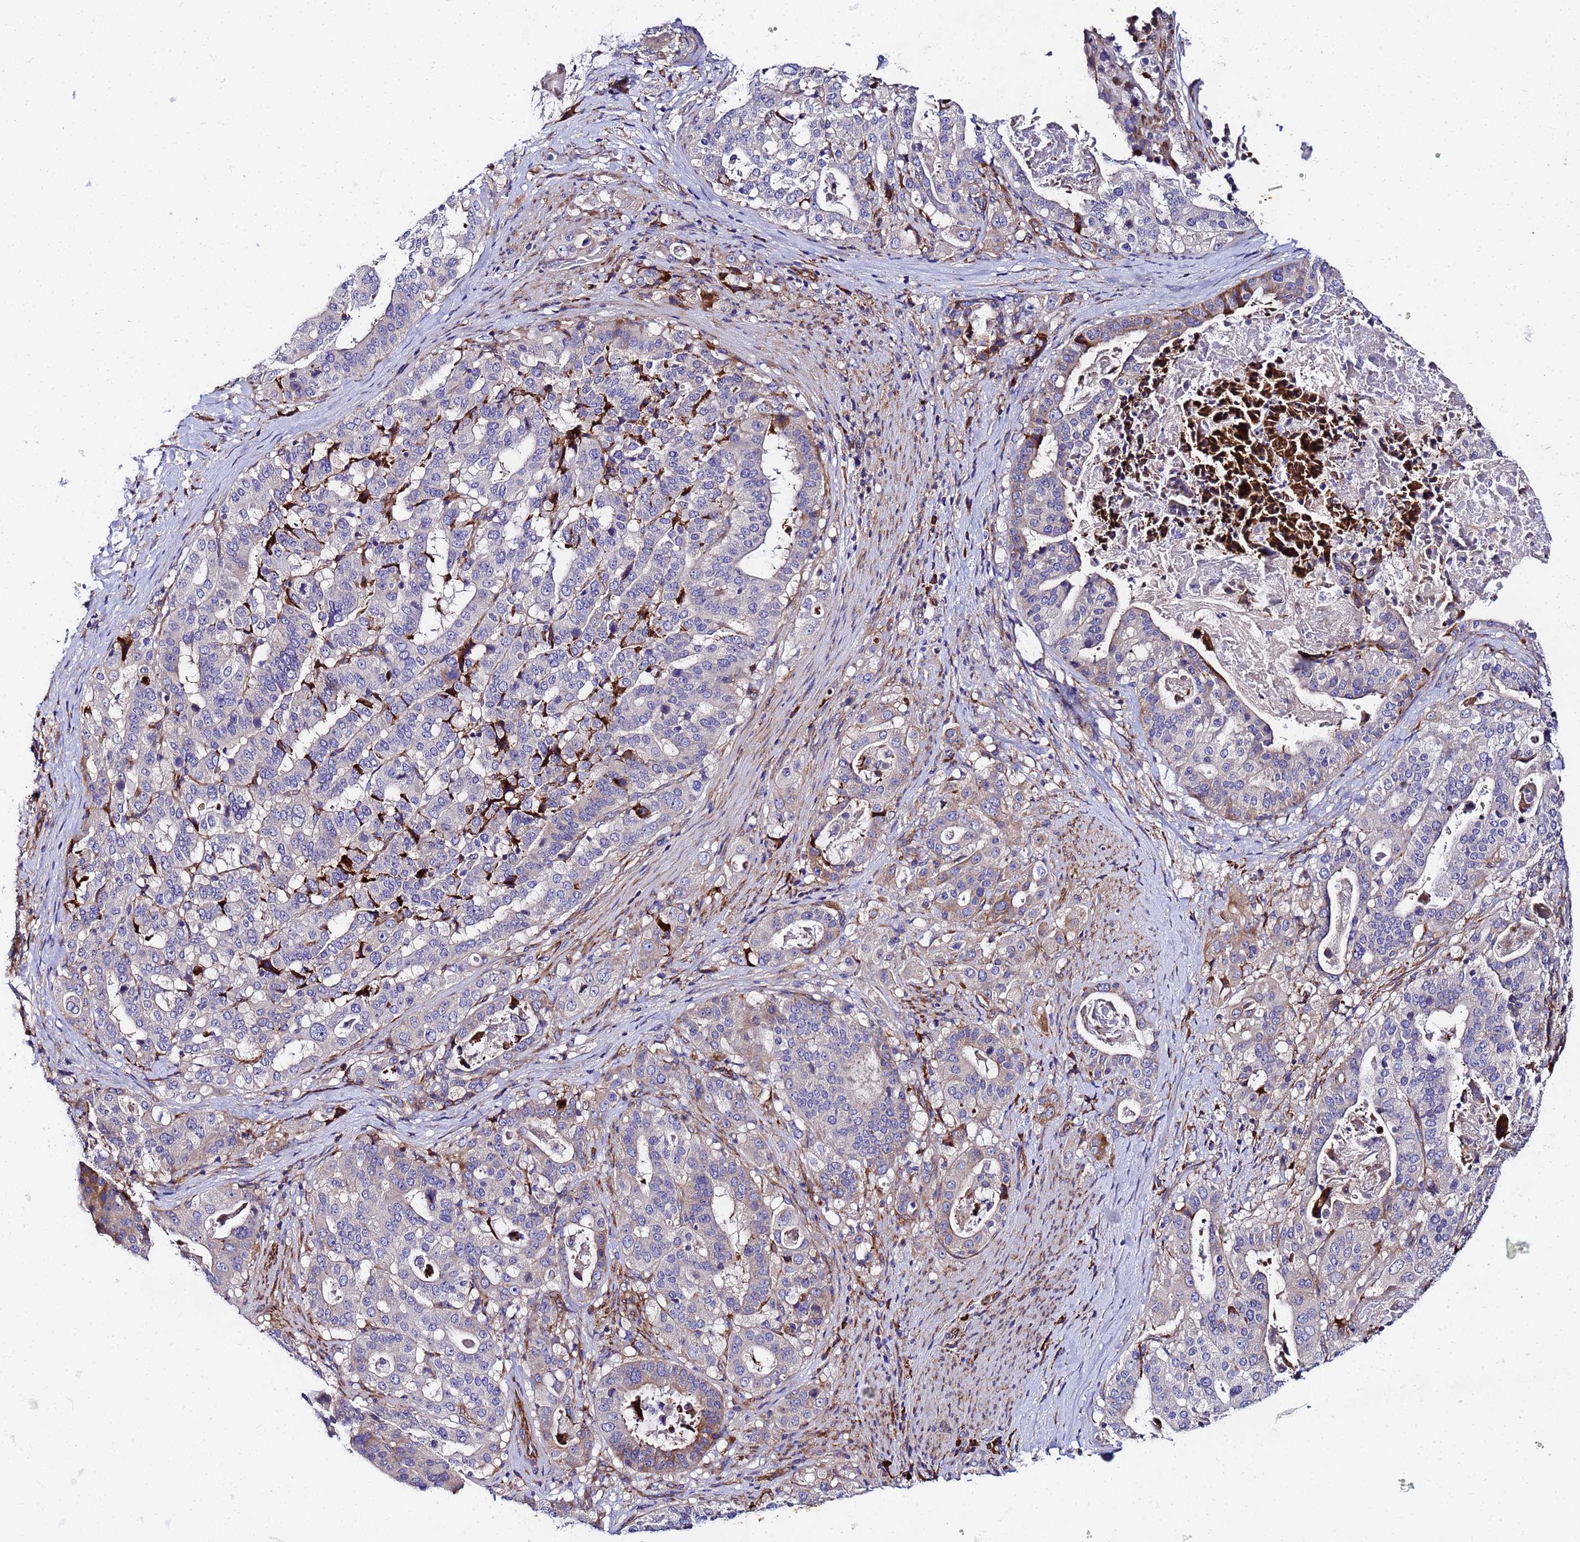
{"staining": {"intensity": "moderate", "quantity": "25%-75%", "location": "cytoplasmic/membranous"}, "tissue": "stomach cancer", "cell_type": "Tumor cells", "image_type": "cancer", "snomed": [{"axis": "morphology", "description": "Adenocarcinoma, NOS"}, {"axis": "topography", "description": "Stomach"}], "caption": "A brown stain shows moderate cytoplasmic/membranous staining of a protein in human stomach adenocarcinoma tumor cells. Nuclei are stained in blue.", "gene": "POM121", "patient": {"sex": "male", "age": 48}}